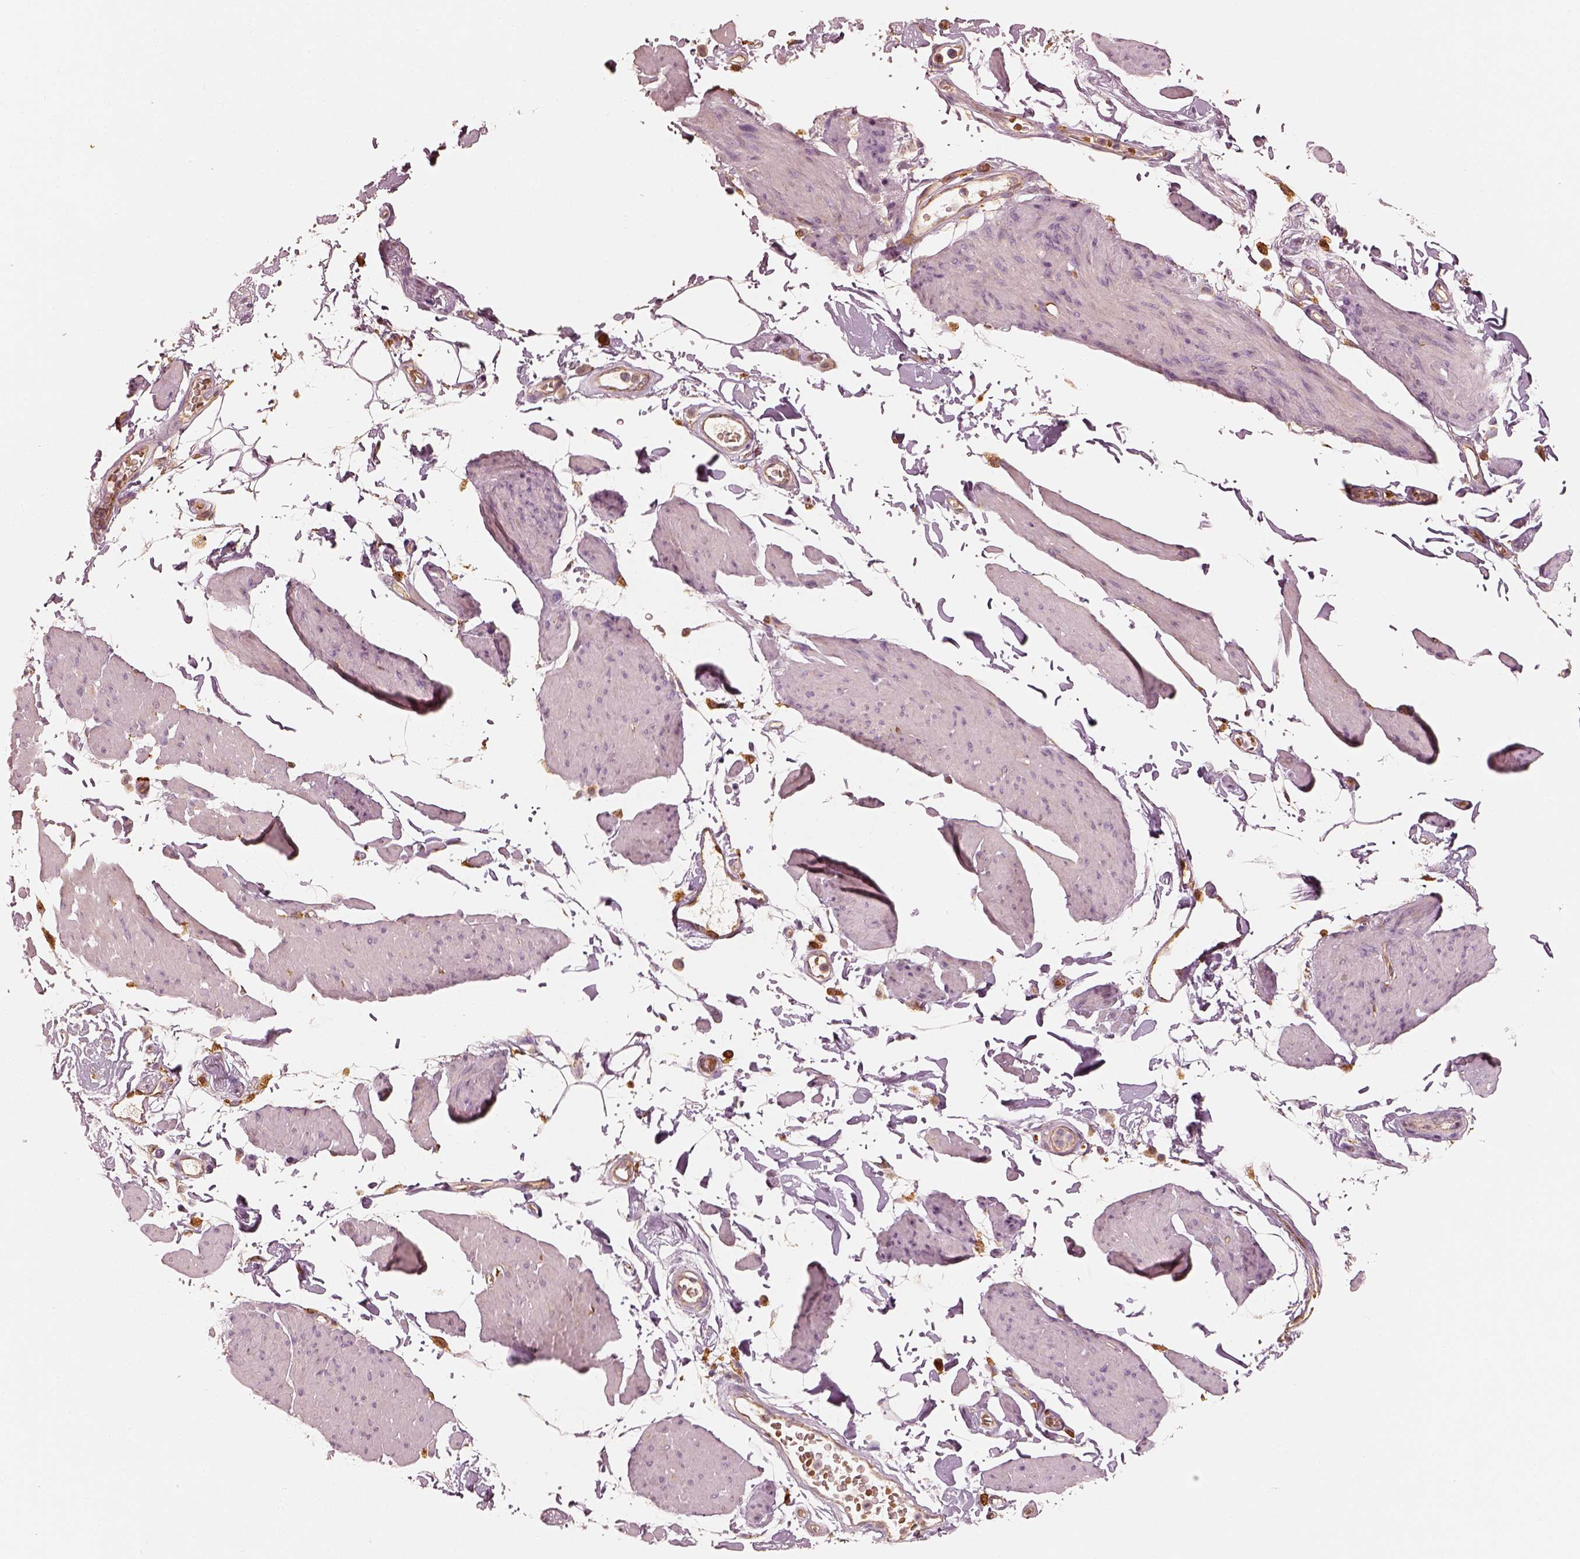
{"staining": {"intensity": "negative", "quantity": "none", "location": "none"}, "tissue": "smooth muscle", "cell_type": "Smooth muscle cells", "image_type": "normal", "snomed": [{"axis": "morphology", "description": "Normal tissue, NOS"}, {"axis": "topography", "description": "Adipose tissue"}, {"axis": "topography", "description": "Smooth muscle"}, {"axis": "topography", "description": "Peripheral nerve tissue"}], "caption": "A photomicrograph of human smooth muscle is negative for staining in smooth muscle cells.", "gene": "FSCN1", "patient": {"sex": "male", "age": 83}}